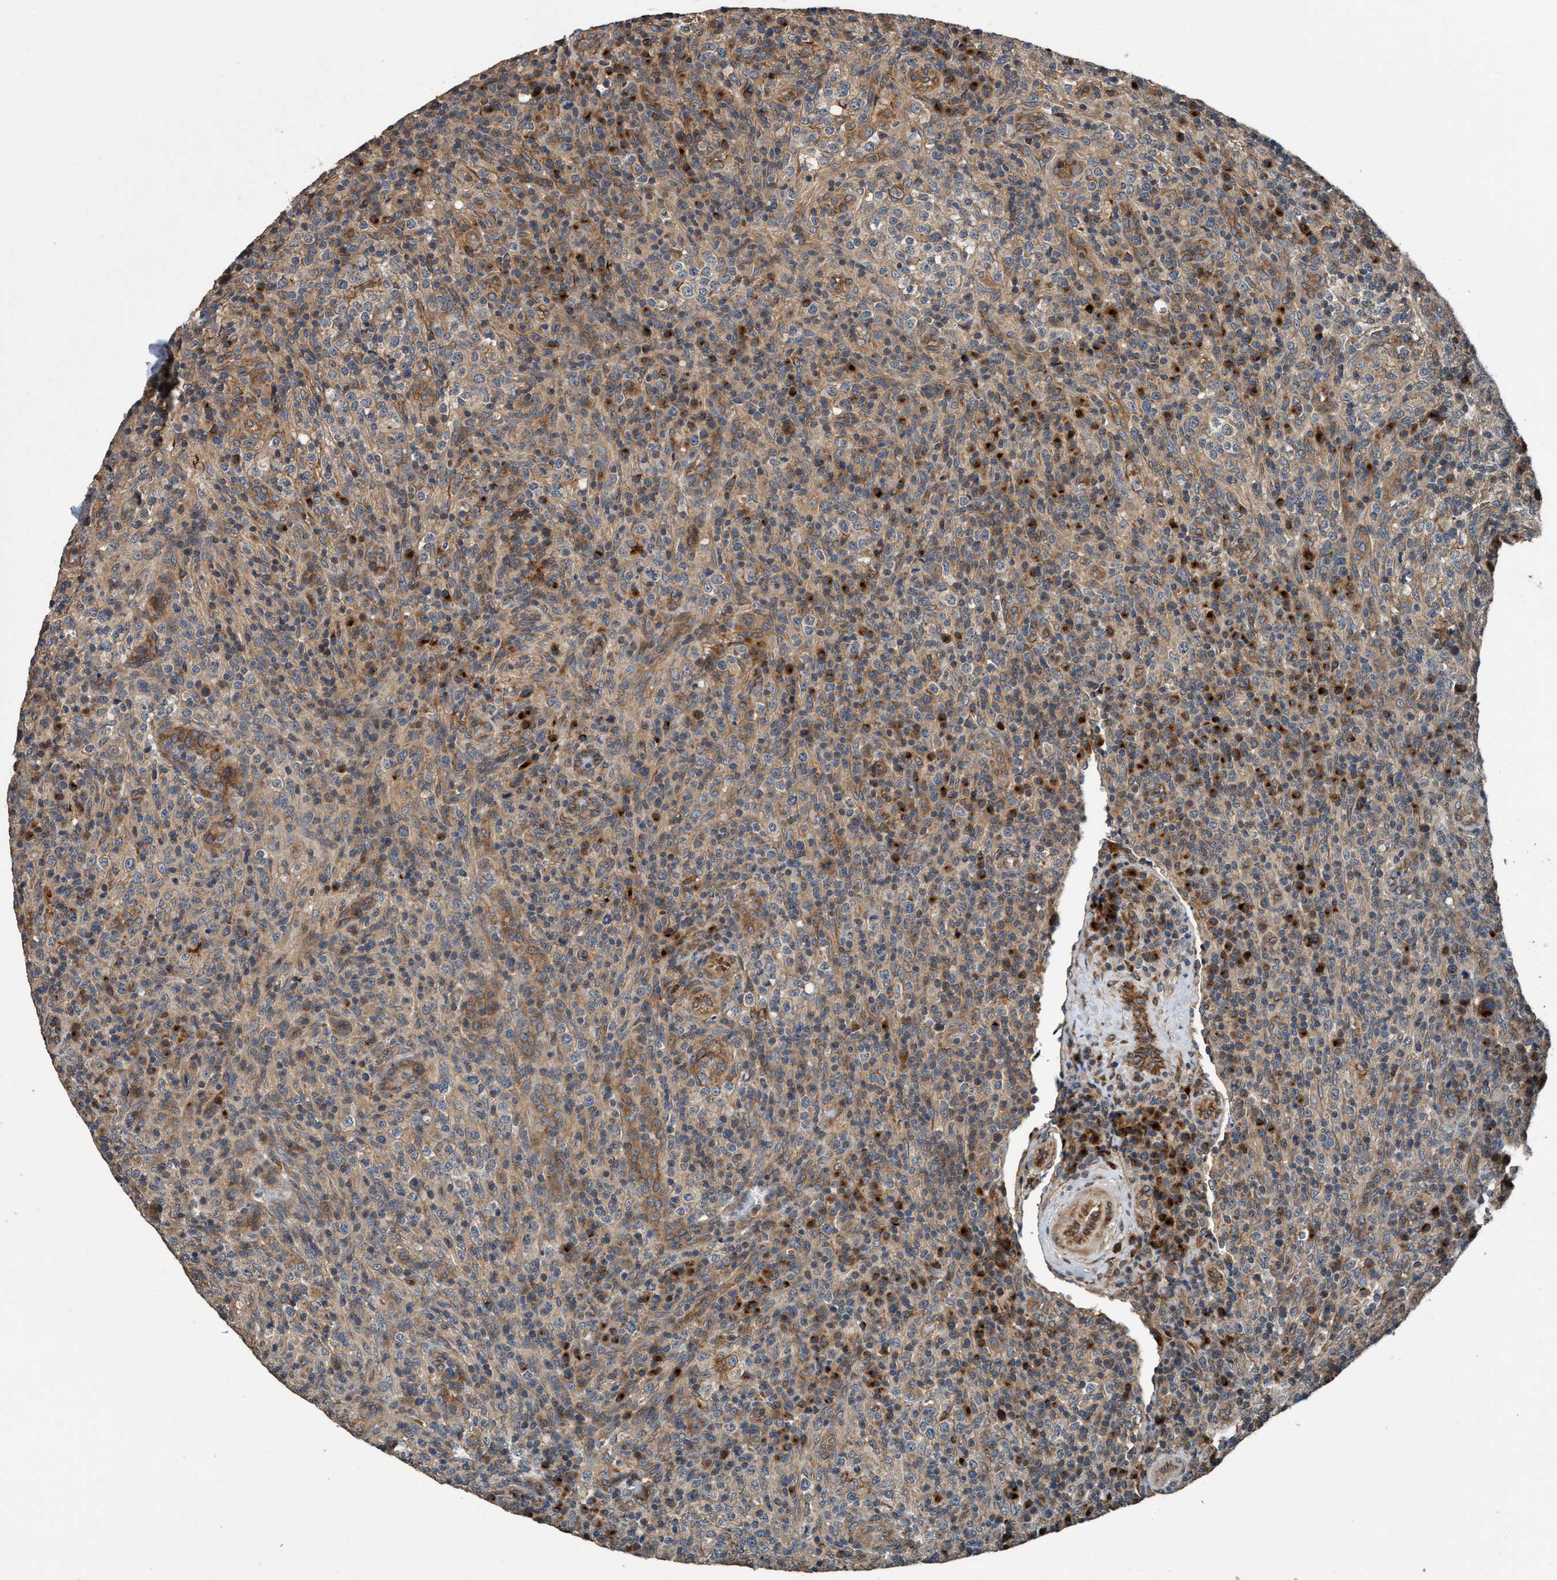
{"staining": {"intensity": "weak", "quantity": ">75%", "location": "cytoplasmic/membranous"}, "tissue": "lymphoma", "cell_type": "Tumor cells", "image_type": "cancer", "snomed": [{"axis": "morphology", "description": "Malignant lymphoma, non-Hodgkin's type, High grade"}, {"axis": "topography", "description": "Lymph node"}], "caption": "A brown stain labels weak cytoplasmic/membranous staining of a protein in high-grade malignant lymphoma, non-Hodgkin's type tumor cells.", "gene": "MACC1", "patient": {"sex": "female", "age": 76}}